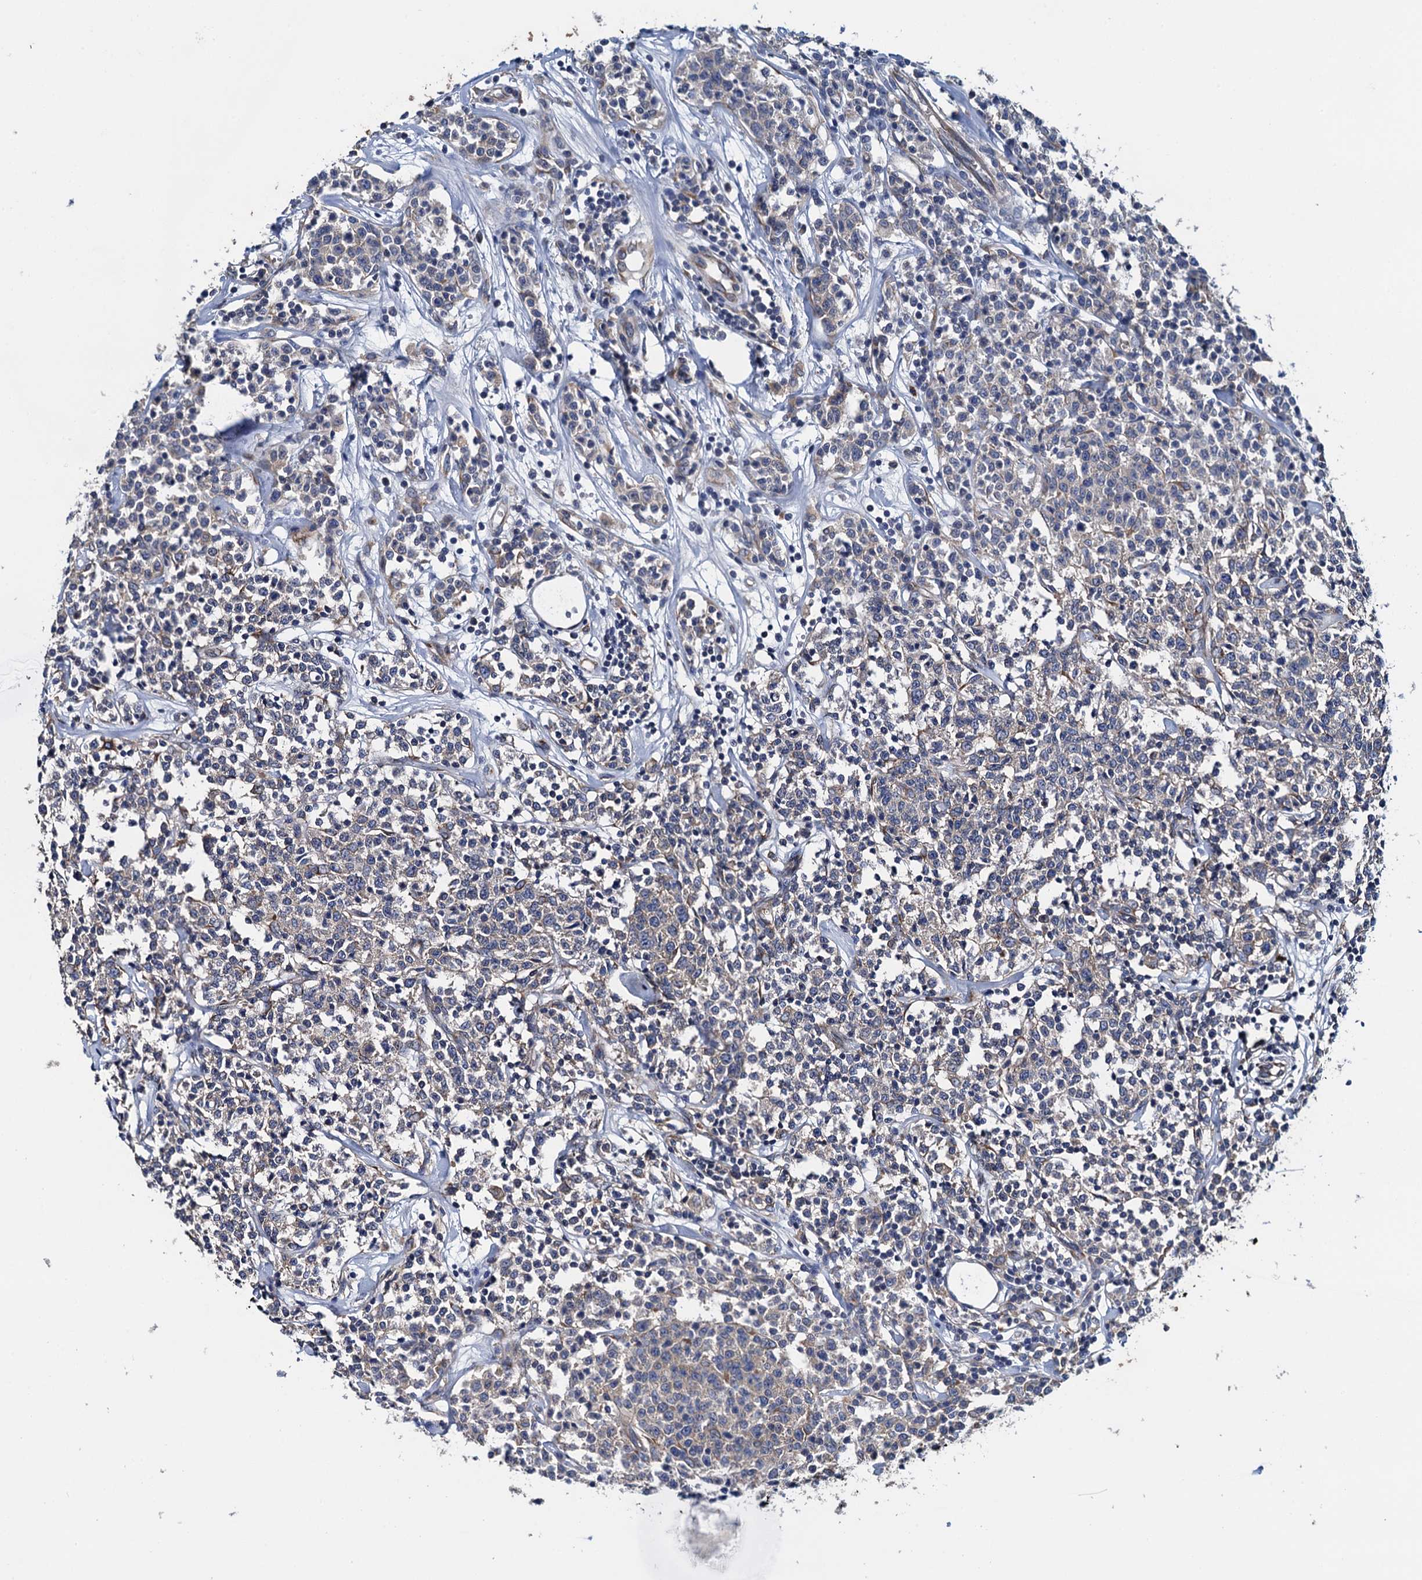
{"staining": {"intensity": "negative", "quantity": "none", "location": "none"}, "tissue": "lymphoma", "cell_type": "Tumor cells", "image_type": "cancer", "snomed": [{"axis": "morphology", "description": "Malignant lymphoma, non-Hodgkin's type, Low grade"}, {"axis": "topography", "description": "Small intestine"}], "caption": "DAB immunohistochemical staining of lymphoma shows no significant positivity in tumor cells.", "gene": "ADCY9", "patient": {"sex": "female", "age": 59}}